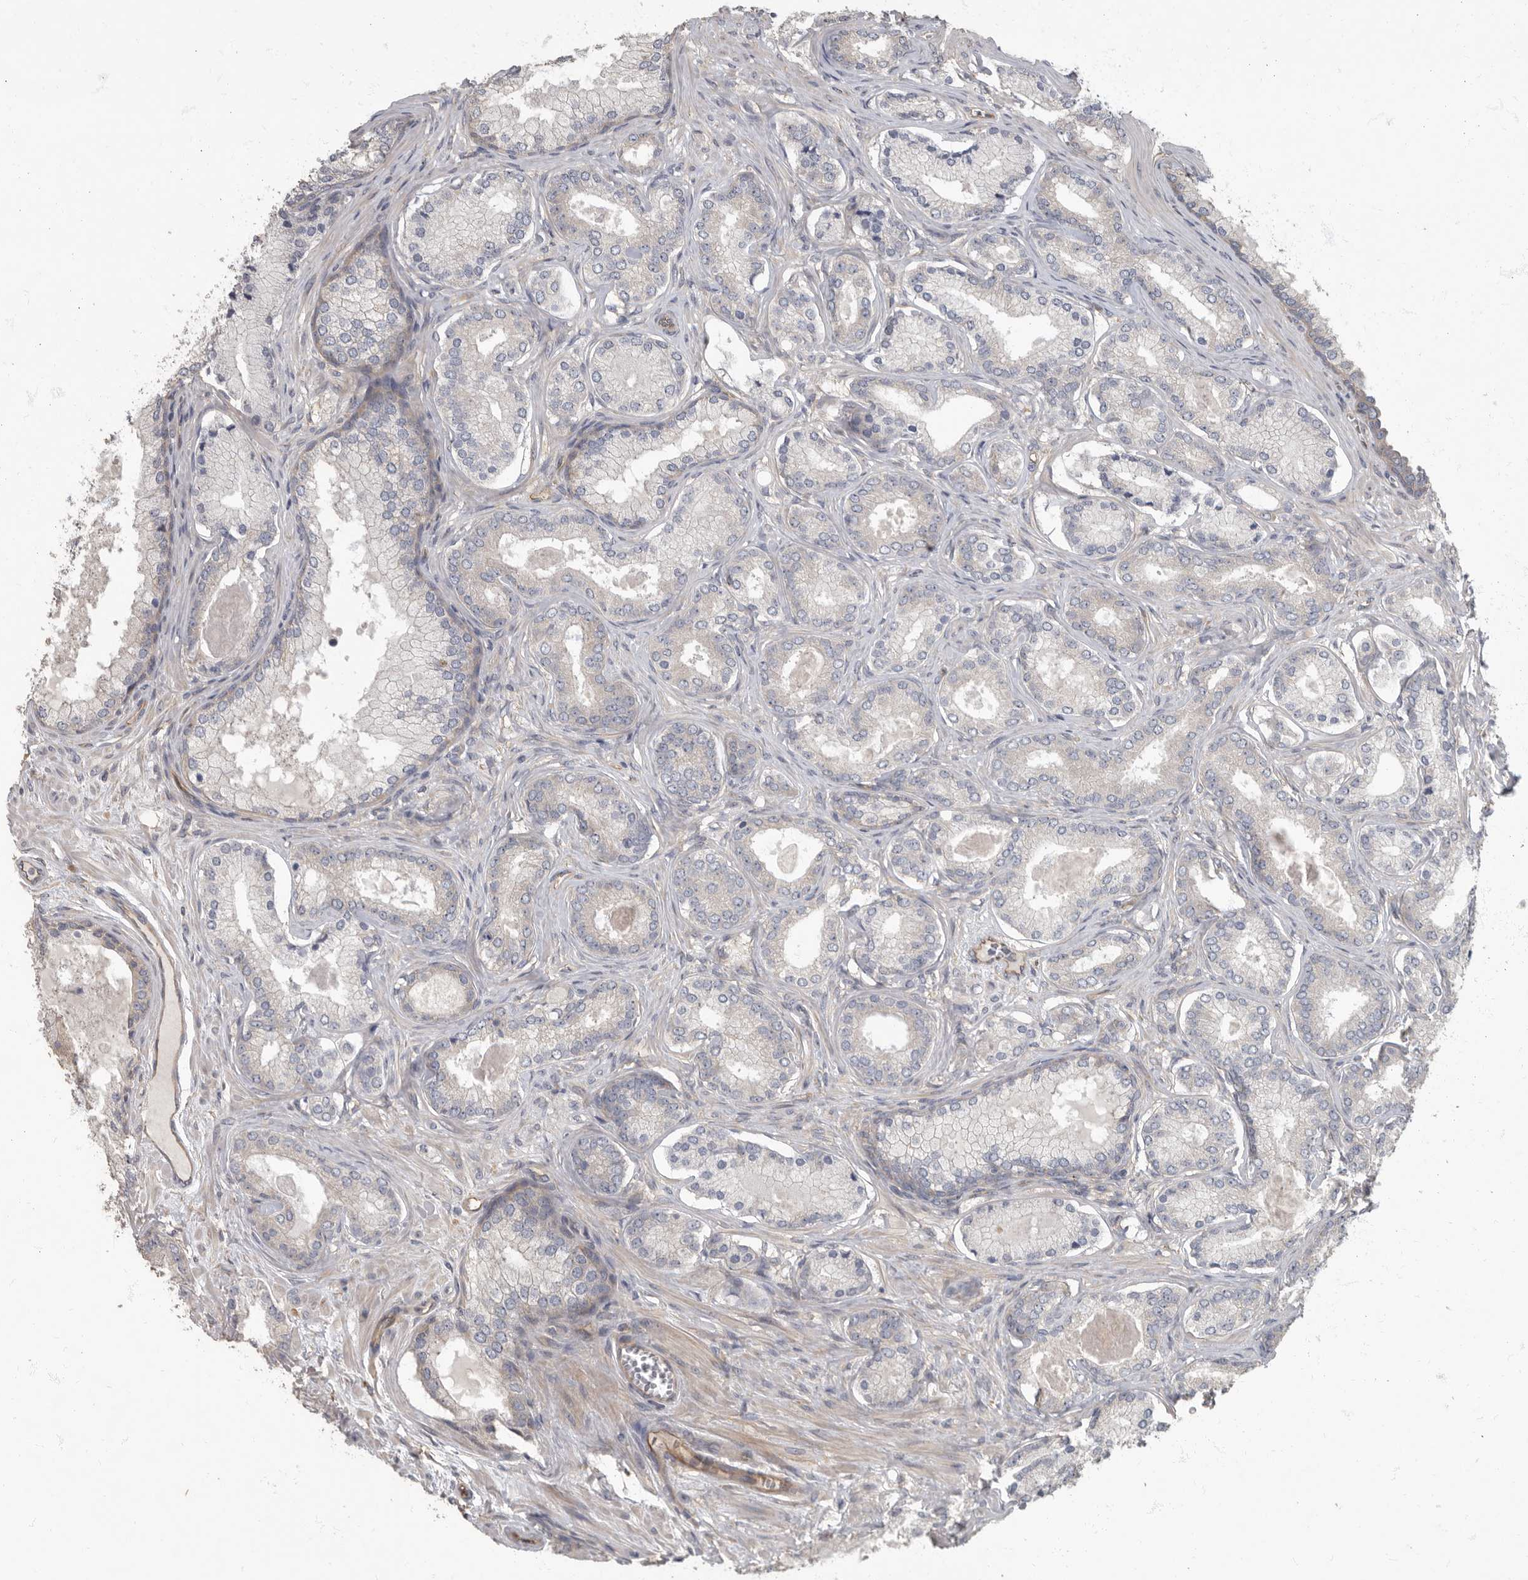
{"staining": {"intensity": "negative", "quantity": "none", "location": "none"}, "tissue": "prostate cancer", "cell_type": "Tumor cells", "image_type": "cancer", "snomed": [{"axis": "morphology", "description": "Adenocarcinoma, Low grade"}, {"axis": "topography", "description": "Prostate"}], "caption": "This is an IHC image of human prostate low-grade adenocarcinoma. There is no positivity in tumor cells.", "gene": "PDK1", "patient": {"sex": "male", "age": 70}}